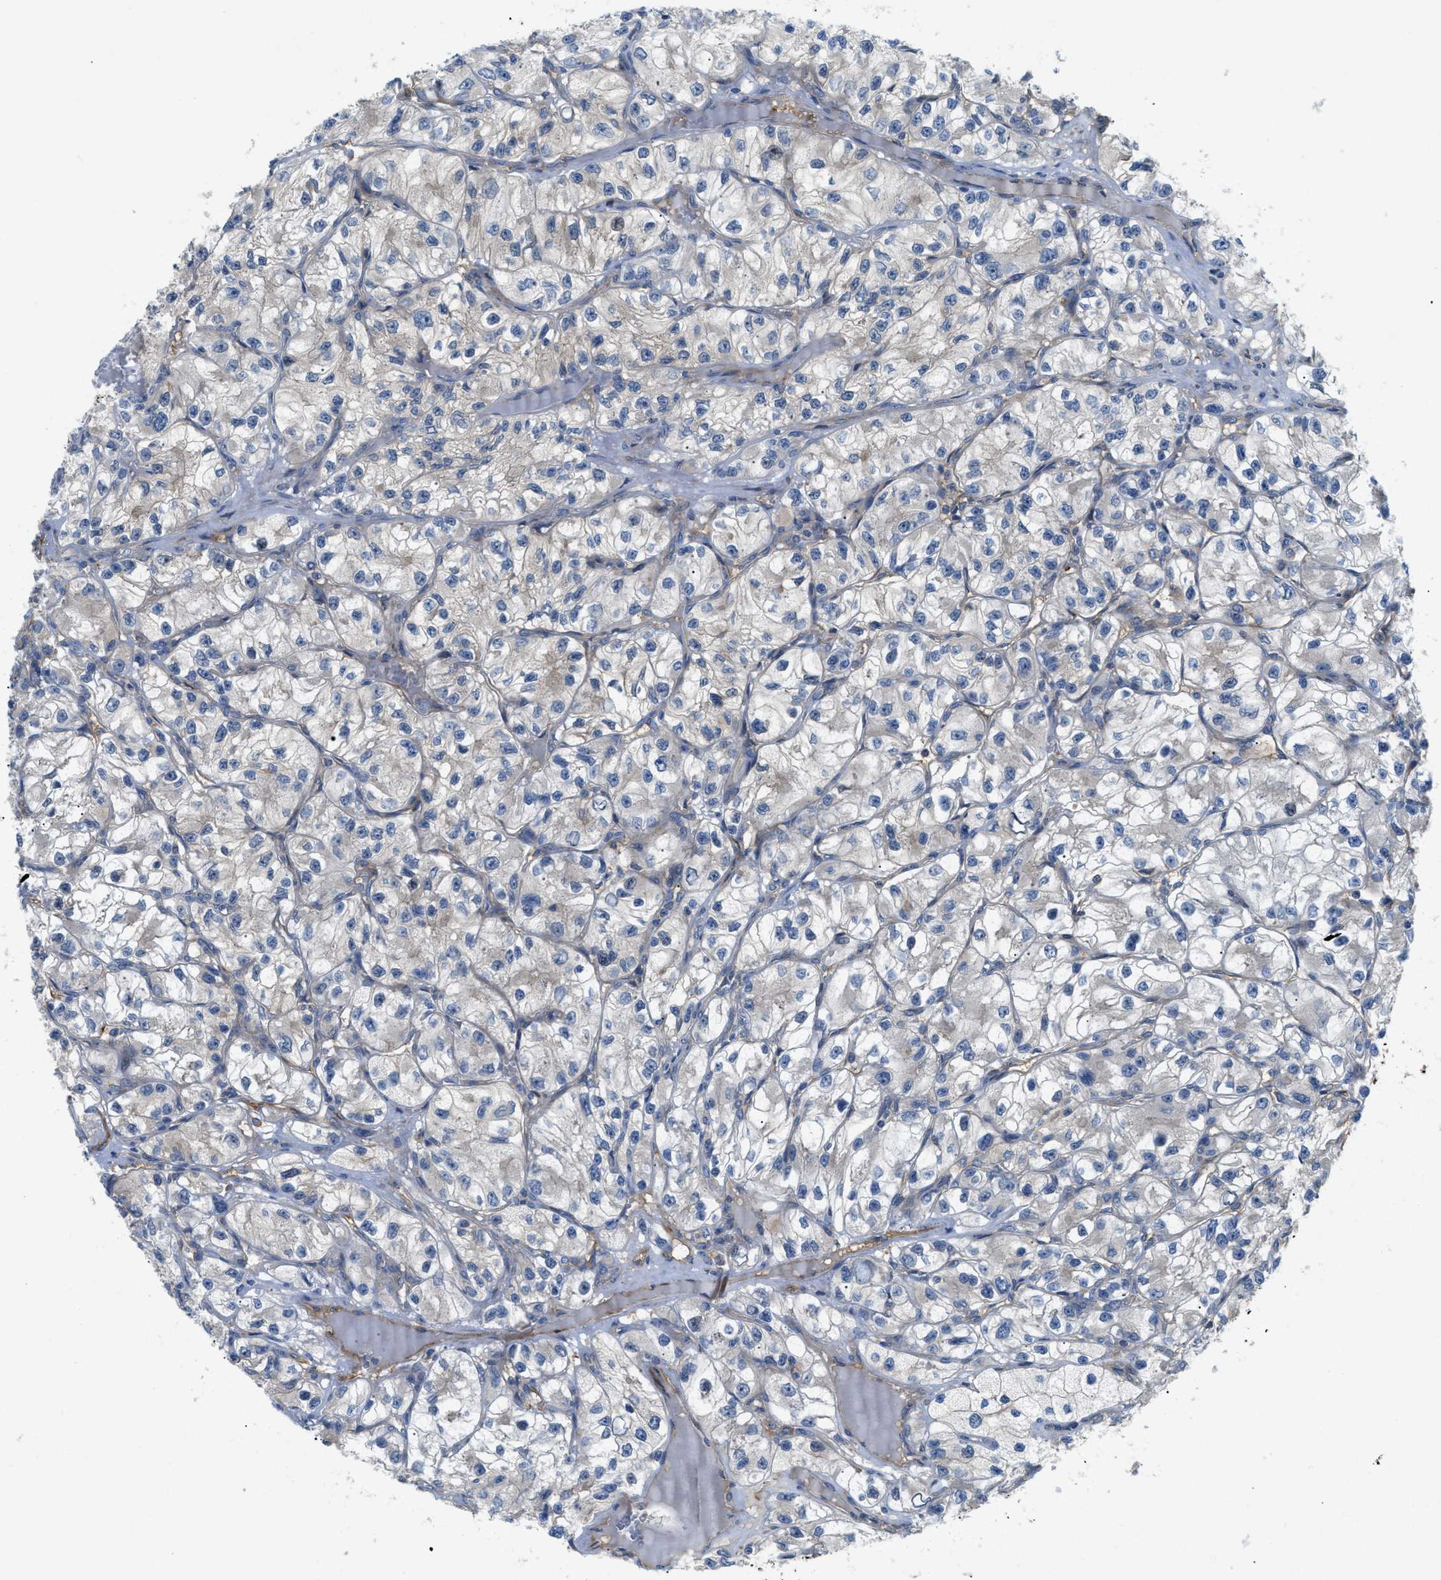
{"staining": {"intensity": "moderate", "quantity": "<25%", "location": "cytoplasmic/membranous"}, "tissue": "renal cancer", "cell_type": "Tumor cells", "image_type": "cancer", "snomed": [{"axis": "morphology", "description": "Adenocarcinoma, NOS"}, {"axis": "topography", "description": "Kidney"}], "caption": "A photomicrograph of human renal cancer stained for a protein shows moderate cytoplasmic/membranous brown staining in tumor cells.", "gene": "TRAK2", "patient": {"sex": "female", "age": 57}}